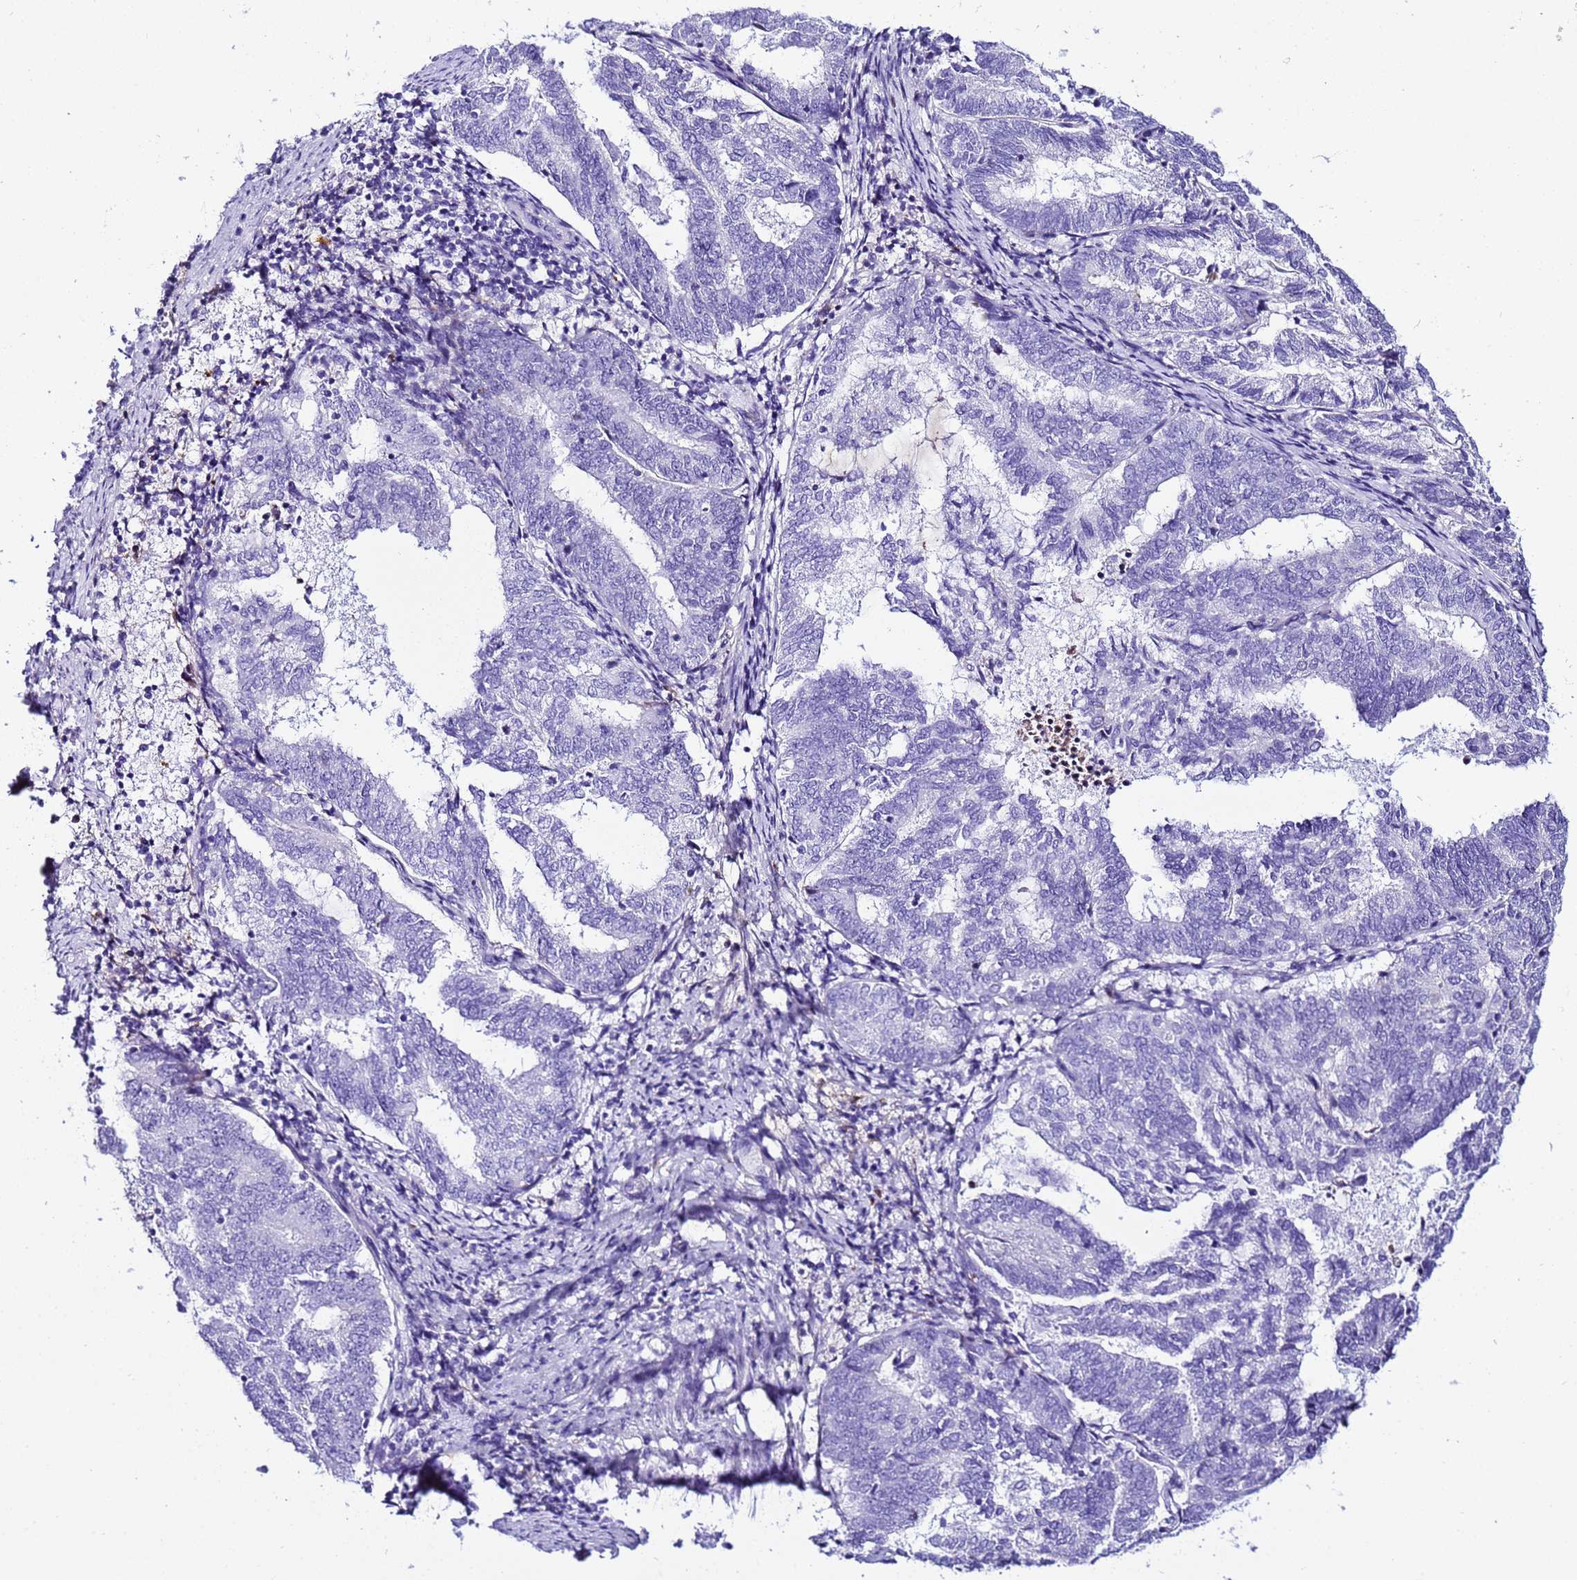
{"staining": {"intensity": "negative", "quantity": "none", "location": "none"}, "tissue": "endometrial cancer", "cell_type": "Tumor cells", "image_type": "cancer", "snomed": [{"axis": "morphology", "description": "Adenocarcinoma, NOS"}, {"axis": "topography", "description": "Endometrium"}], "caption": "DAB (3,3'-diaminobenzidine) immunohistochemical staining of human adenocarcinoma (endometrial) exhibits no significant positivity in tumor cells.", "gene": "CFHR2", "patient": {"sex": "female", "age": 80}}